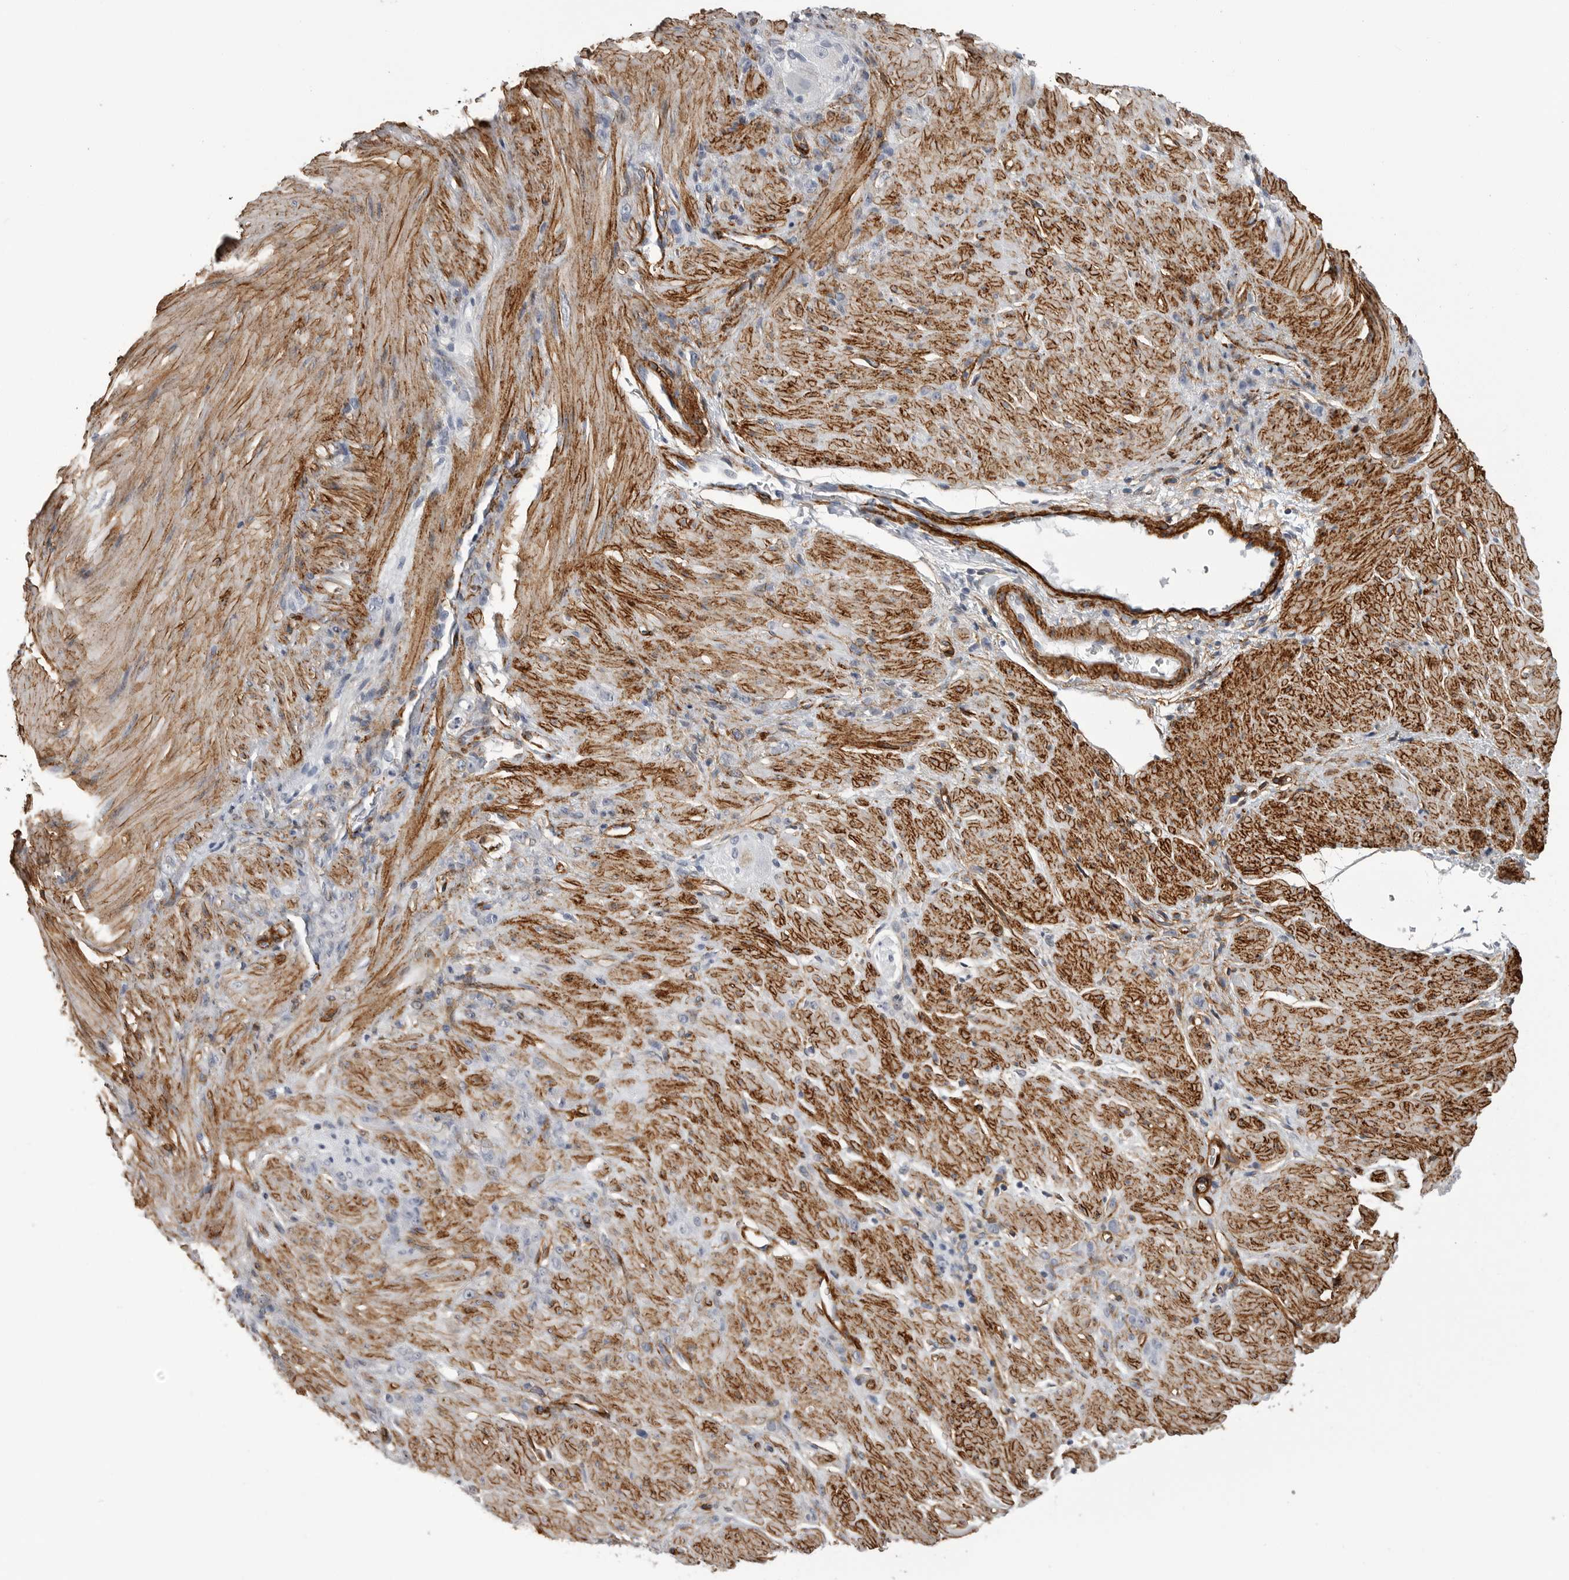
{"staining": {"intensity": "negative", "quantity": "none", "location": "none"}, "tissue": "stomach cancer", "cell_type": "Tumor cells", "image_type": "cancer", "snomed": [{"axis": "morphology", "description": "Normal tissue, NOS"}, {"axis": "morphology", "description": "Adenocarcinoma, NOS"}, {"axis": "topography", "description": "Stomach"}], "caption": "Stomach adenocarcinoma was stained to show a protein in brown. There is no significant expression in tumor cells.", "gene": "AOC3", "patient": {"sex": "male", "age": 82}}